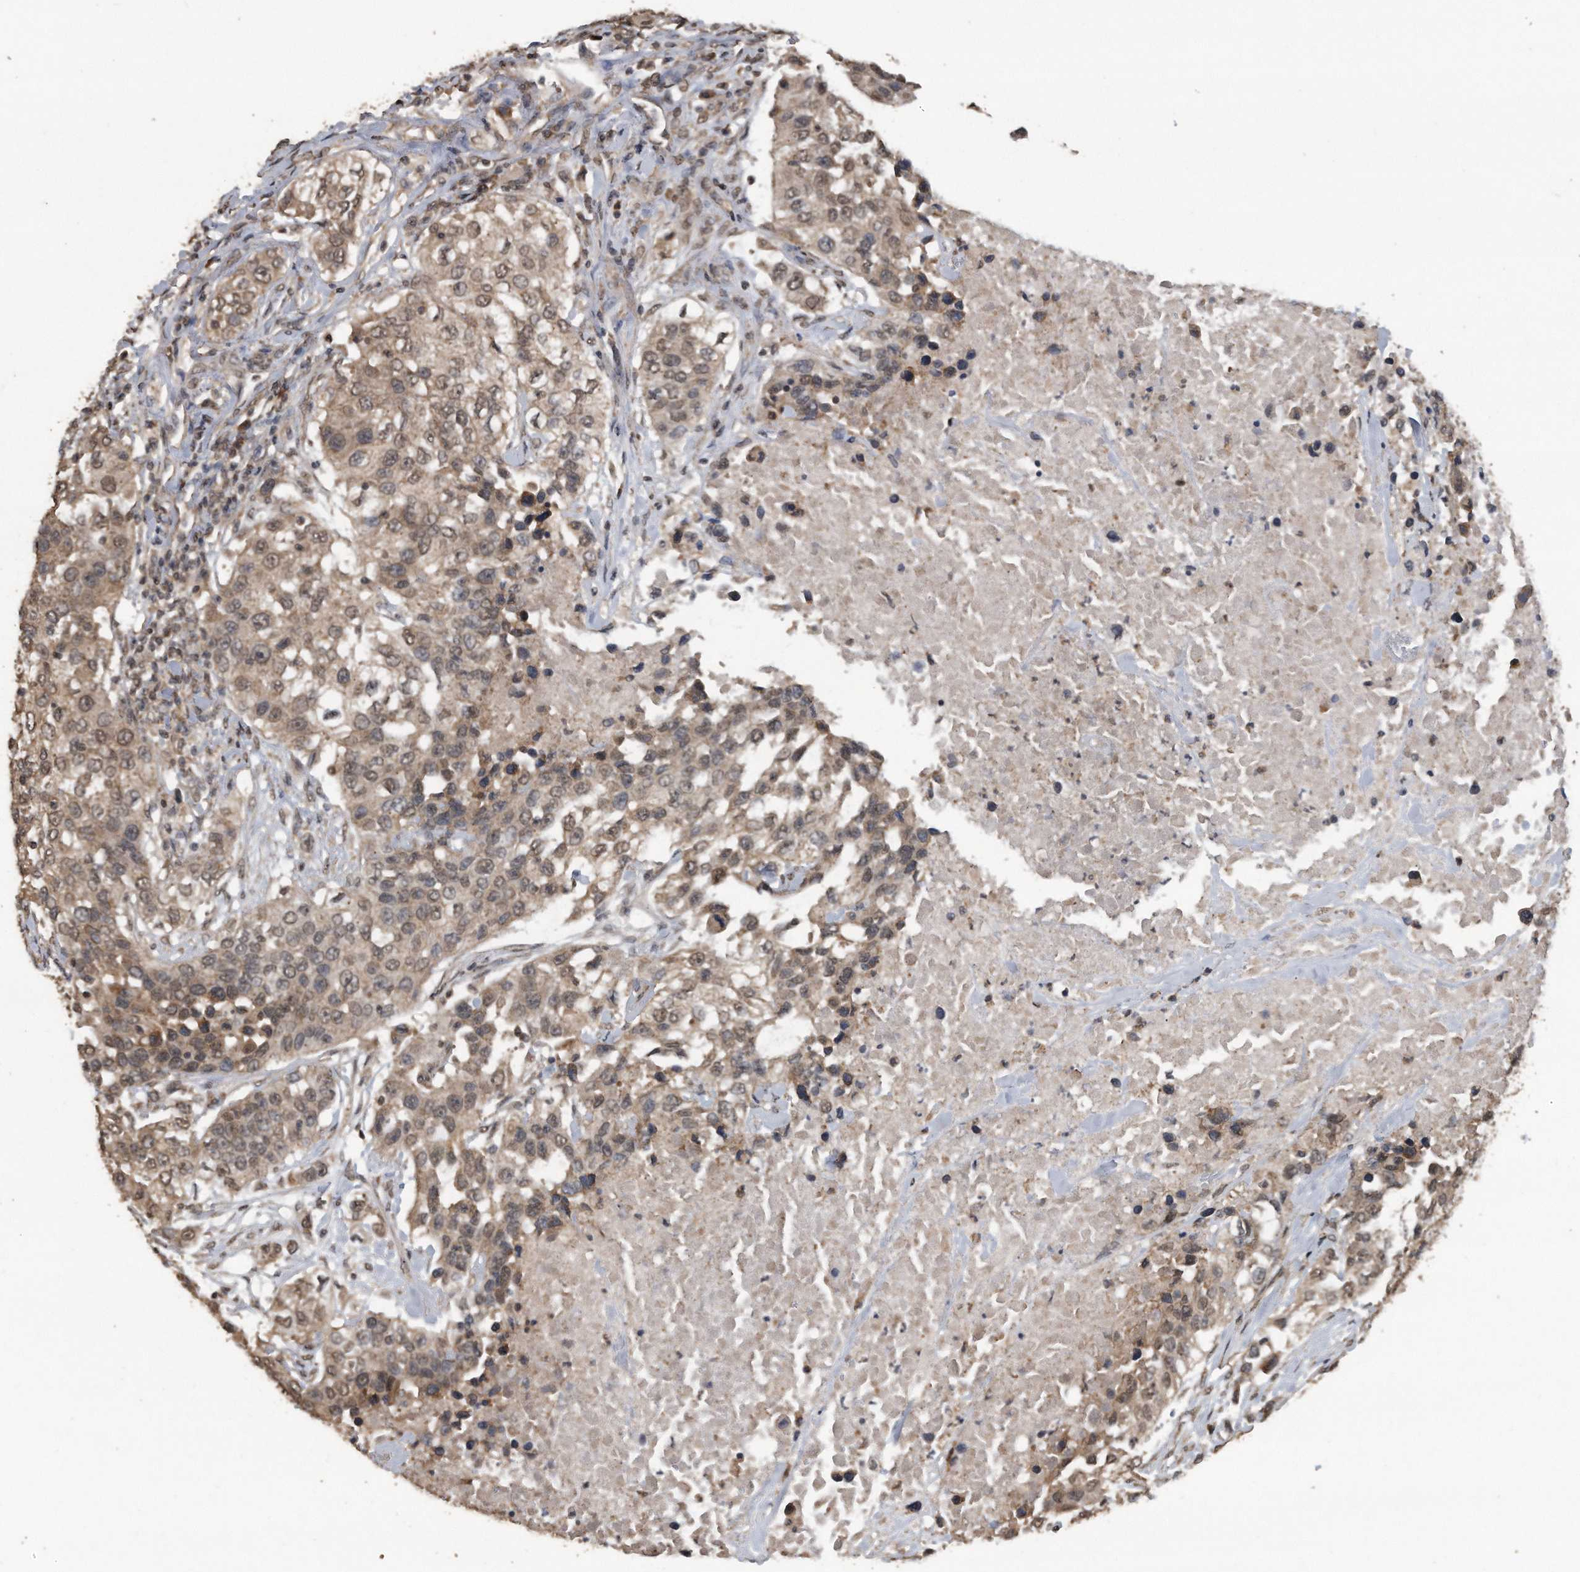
{"staining": {"intensity": "weak", "quantity": ">75%", "location": "cytoplasmic/membranous,nuclear"}, "tissue": "urothelial cancer", "cell_type": "Tumor cells", "image_type": "cancer", "snomed": [{"axis": "morphology", "description": "Urothelial carcinoma, High grade"}, {"axis": "topography", "description": "Urinary bladder"}], "caption": "Protein expression analysis of human urothelial cancer reveals weak cytoplasmic/membranous and nuclear expression in about >75% of tumor cells.", "gene": "CRYZL1", "patient": {"sex": "female", "age": 80}}